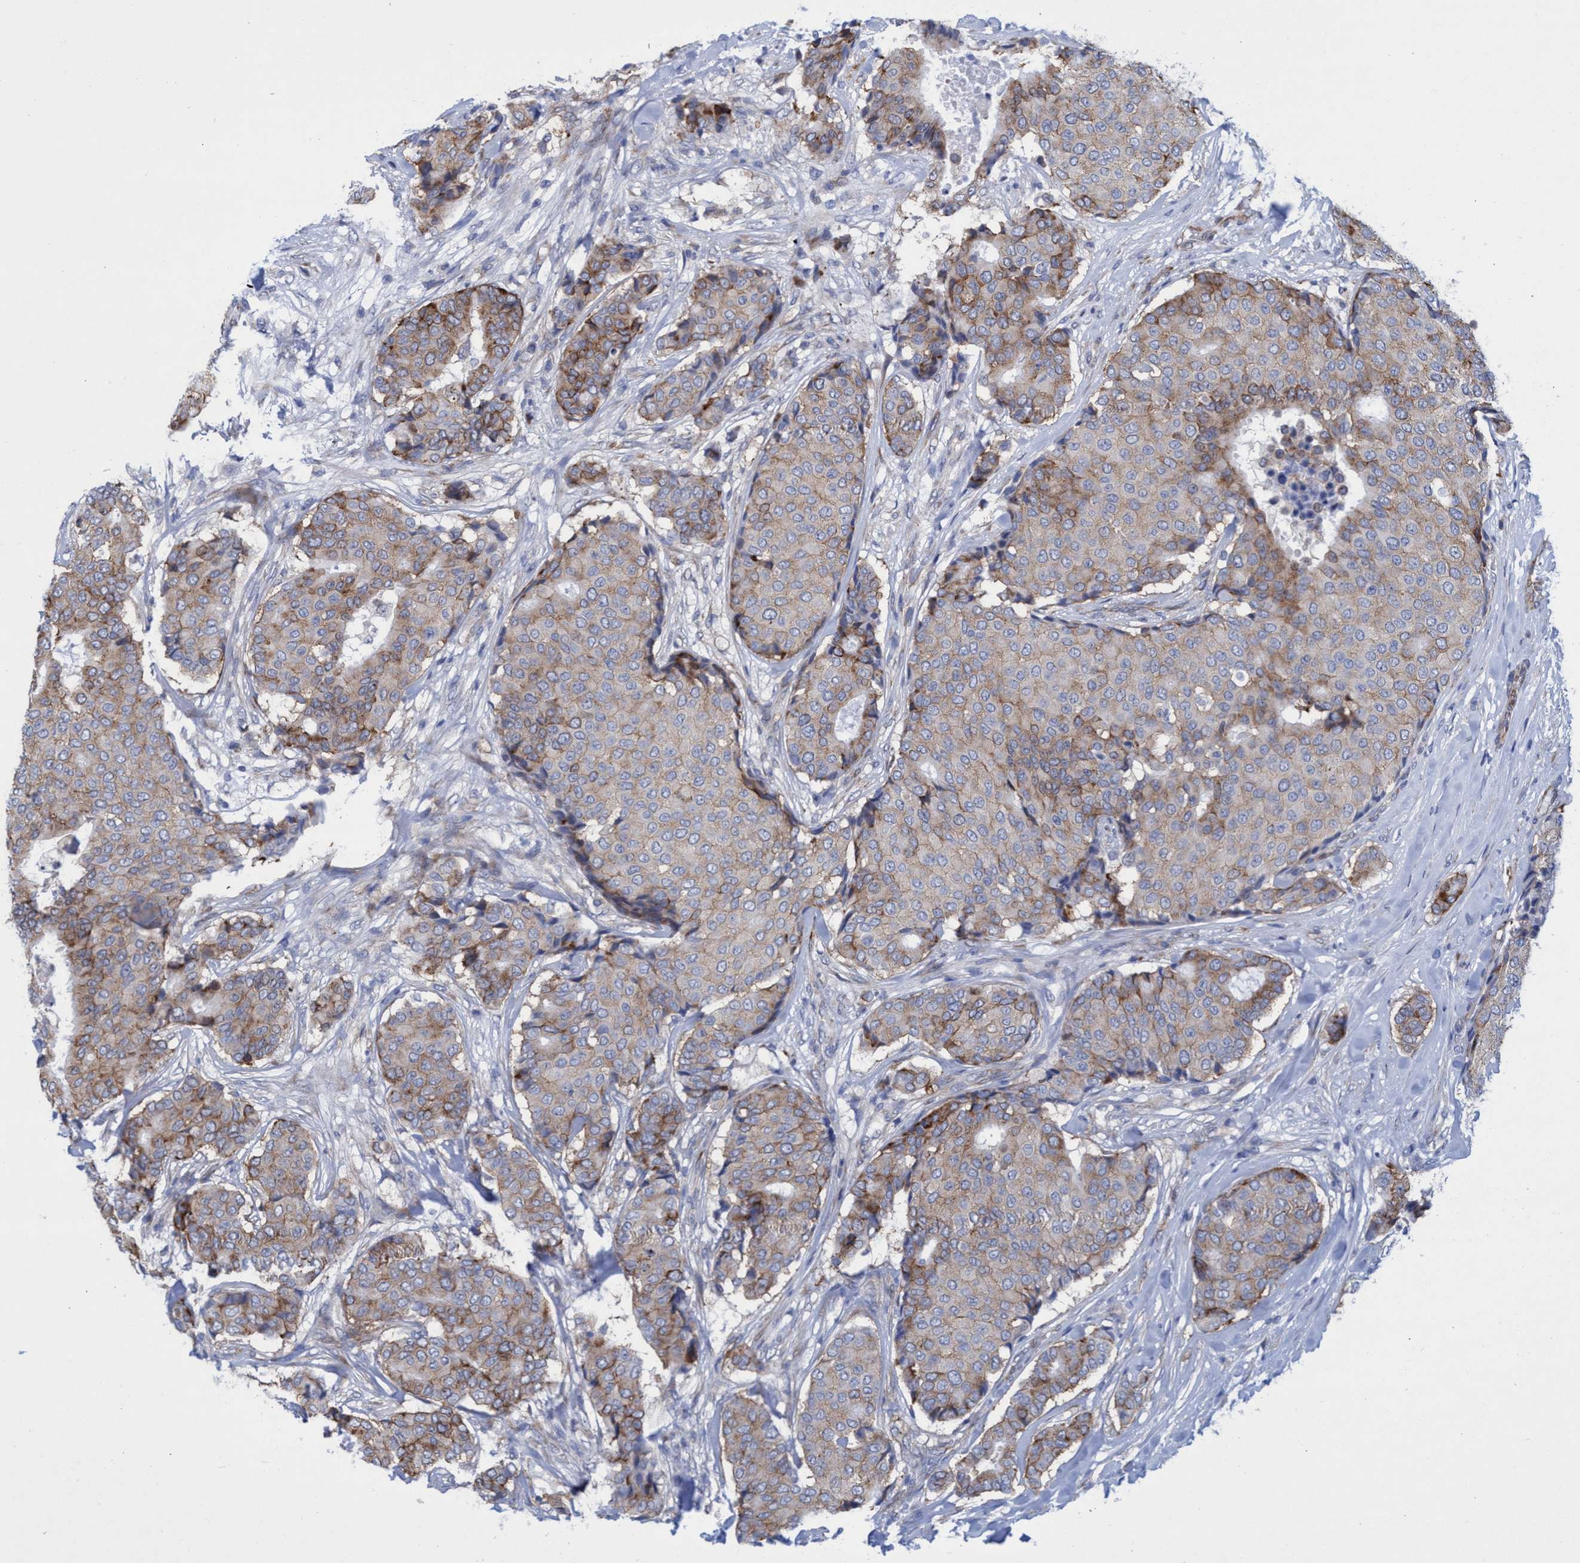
{"staining": {"intensity": "moderate", "quantity": "<25%", "location": "cytoplasmic/membranous"}, "tissue": "breast cancer", "cell_type": "Tumor cells", "image_type": "cancer", "snomed": [{"axis": "morphology", "description": "Duct carcinoma"}, {"axis": "topography", "description": "Breast"}], "caption": "High-power microscopy captured an immunohistochemistry (IHC) micrograph of breast cancer (infiltrating ductal carcinoma), revealing moderate cytoplasmic/membranous staining in about <25% of tumor cells.", "gene": "R3HCC1", "patient": {"sex": "female", "age": 75}}